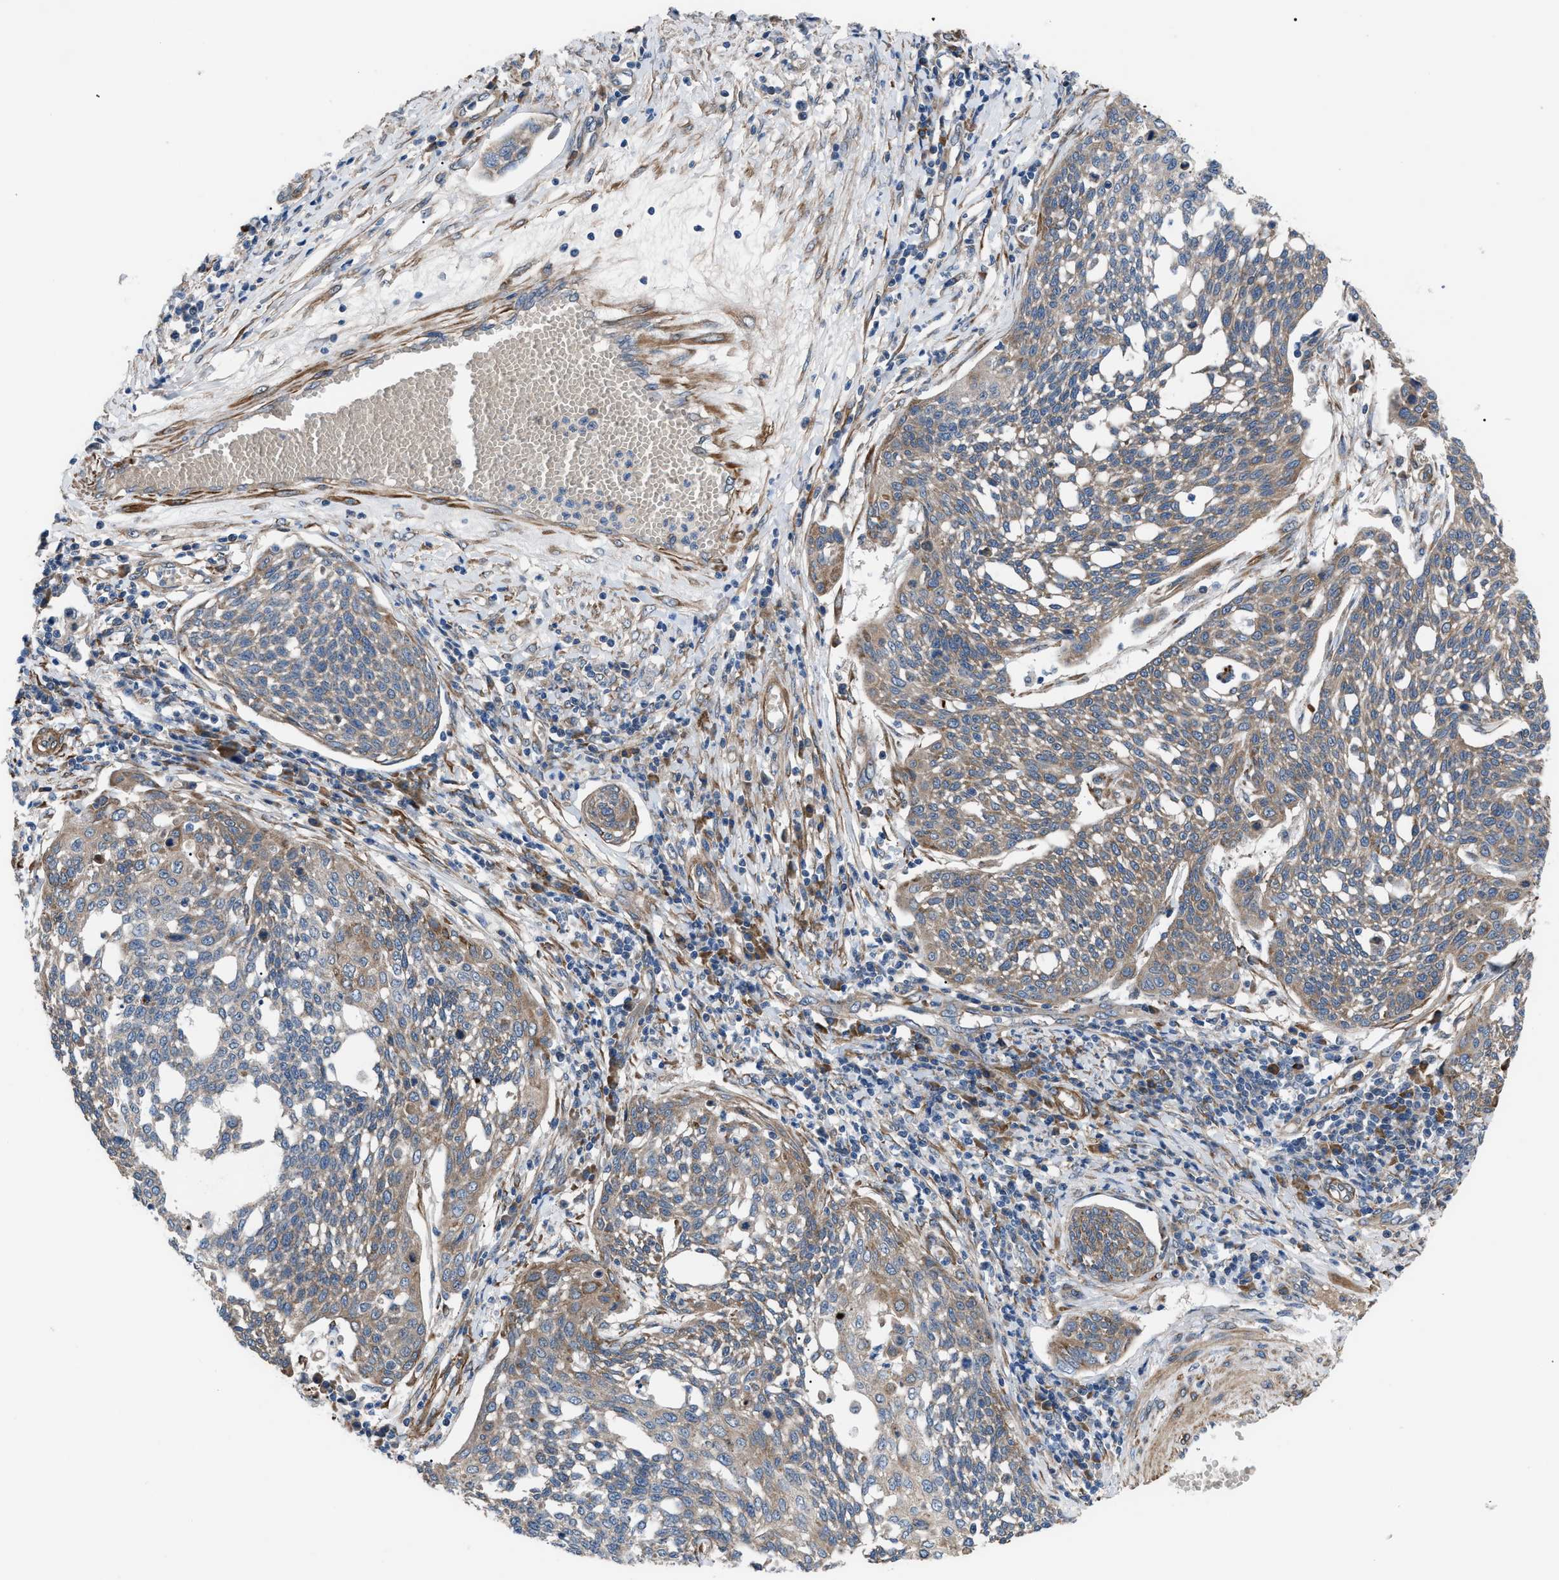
{"staining": {"intensity": "moderate", "quantity": "25%-75%", "location": "cytoplasmic/membranous"}, "tissue": "cervical cancer", "cell_type": "Tumor cells", "image_type": "cancer", "snomed": [{"axis": "morphology", "description": "Squamous cell carcinoma, NOS"}, {"axis": "topography", "description": "Cervix"}], "caption": "This photomicrograph shows IHC staining of squamous cell carcinoma (cervical), with medium moderate cytoplasmic/membranous expression in about 25%-75% of tumor cells.", "gene": "MYO10", "patient": {"sex": "female", "age": 34}}